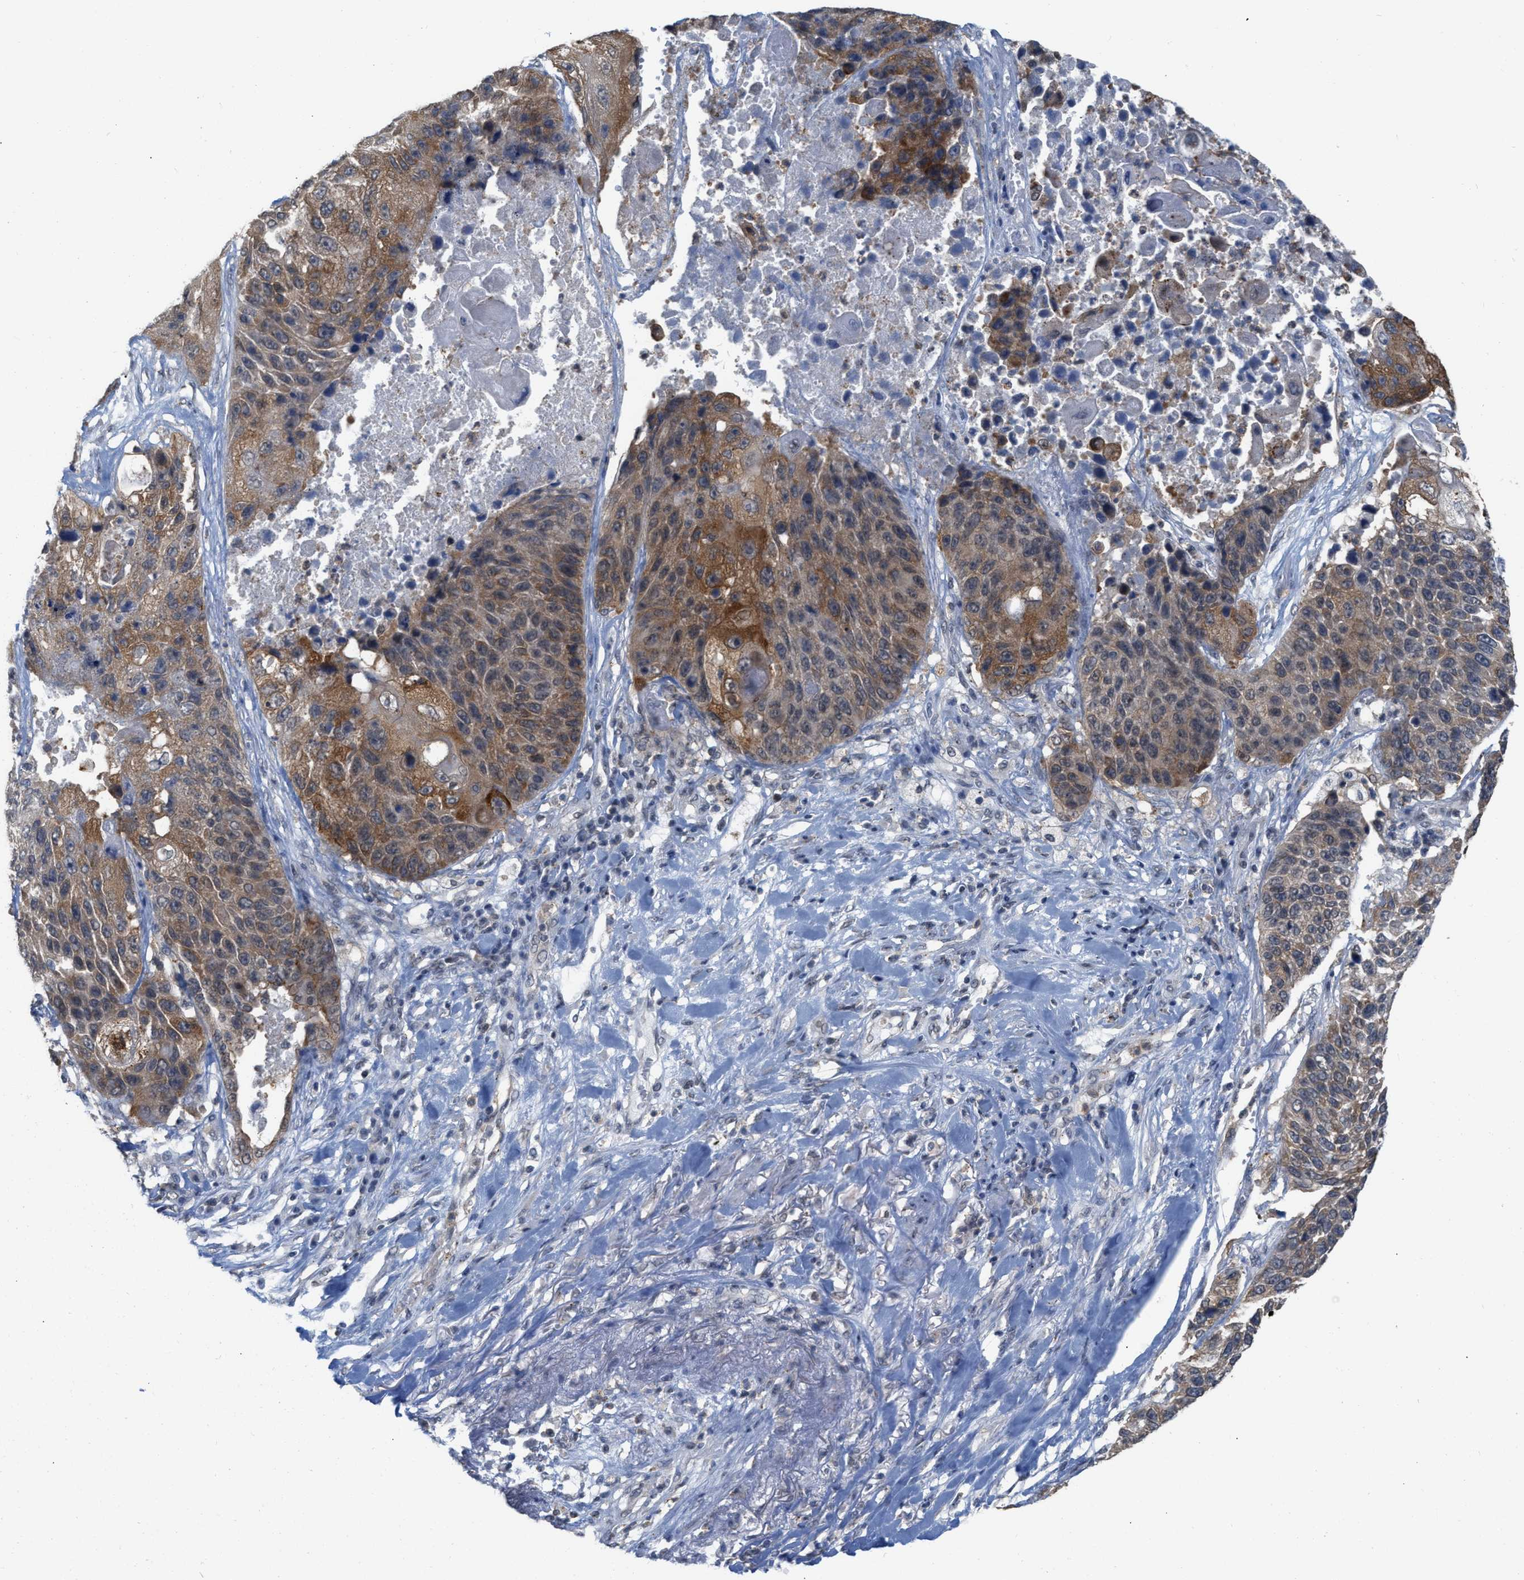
{"staining": {"intensity": "moderate", "quantity": ">75%", "location": "cytoplasmic/membranous"}, "tissue": "lung cancer", "cell_type": "Tumor cells", "image_type": "cancer", "snomed": [{"axis": "morphology", "description": "Squamous cell carcinoma, NOS"}, {"axis": "topography", "description": "Lung"}], "caption": "This image reveals IHC staining of lung cancer, with medium moderate cytoplasmic/membranous staining in approximately >75% of tumor cells.", "gene": "BAIAP2L1", "patient": {"sex": "male", "age": 61}}